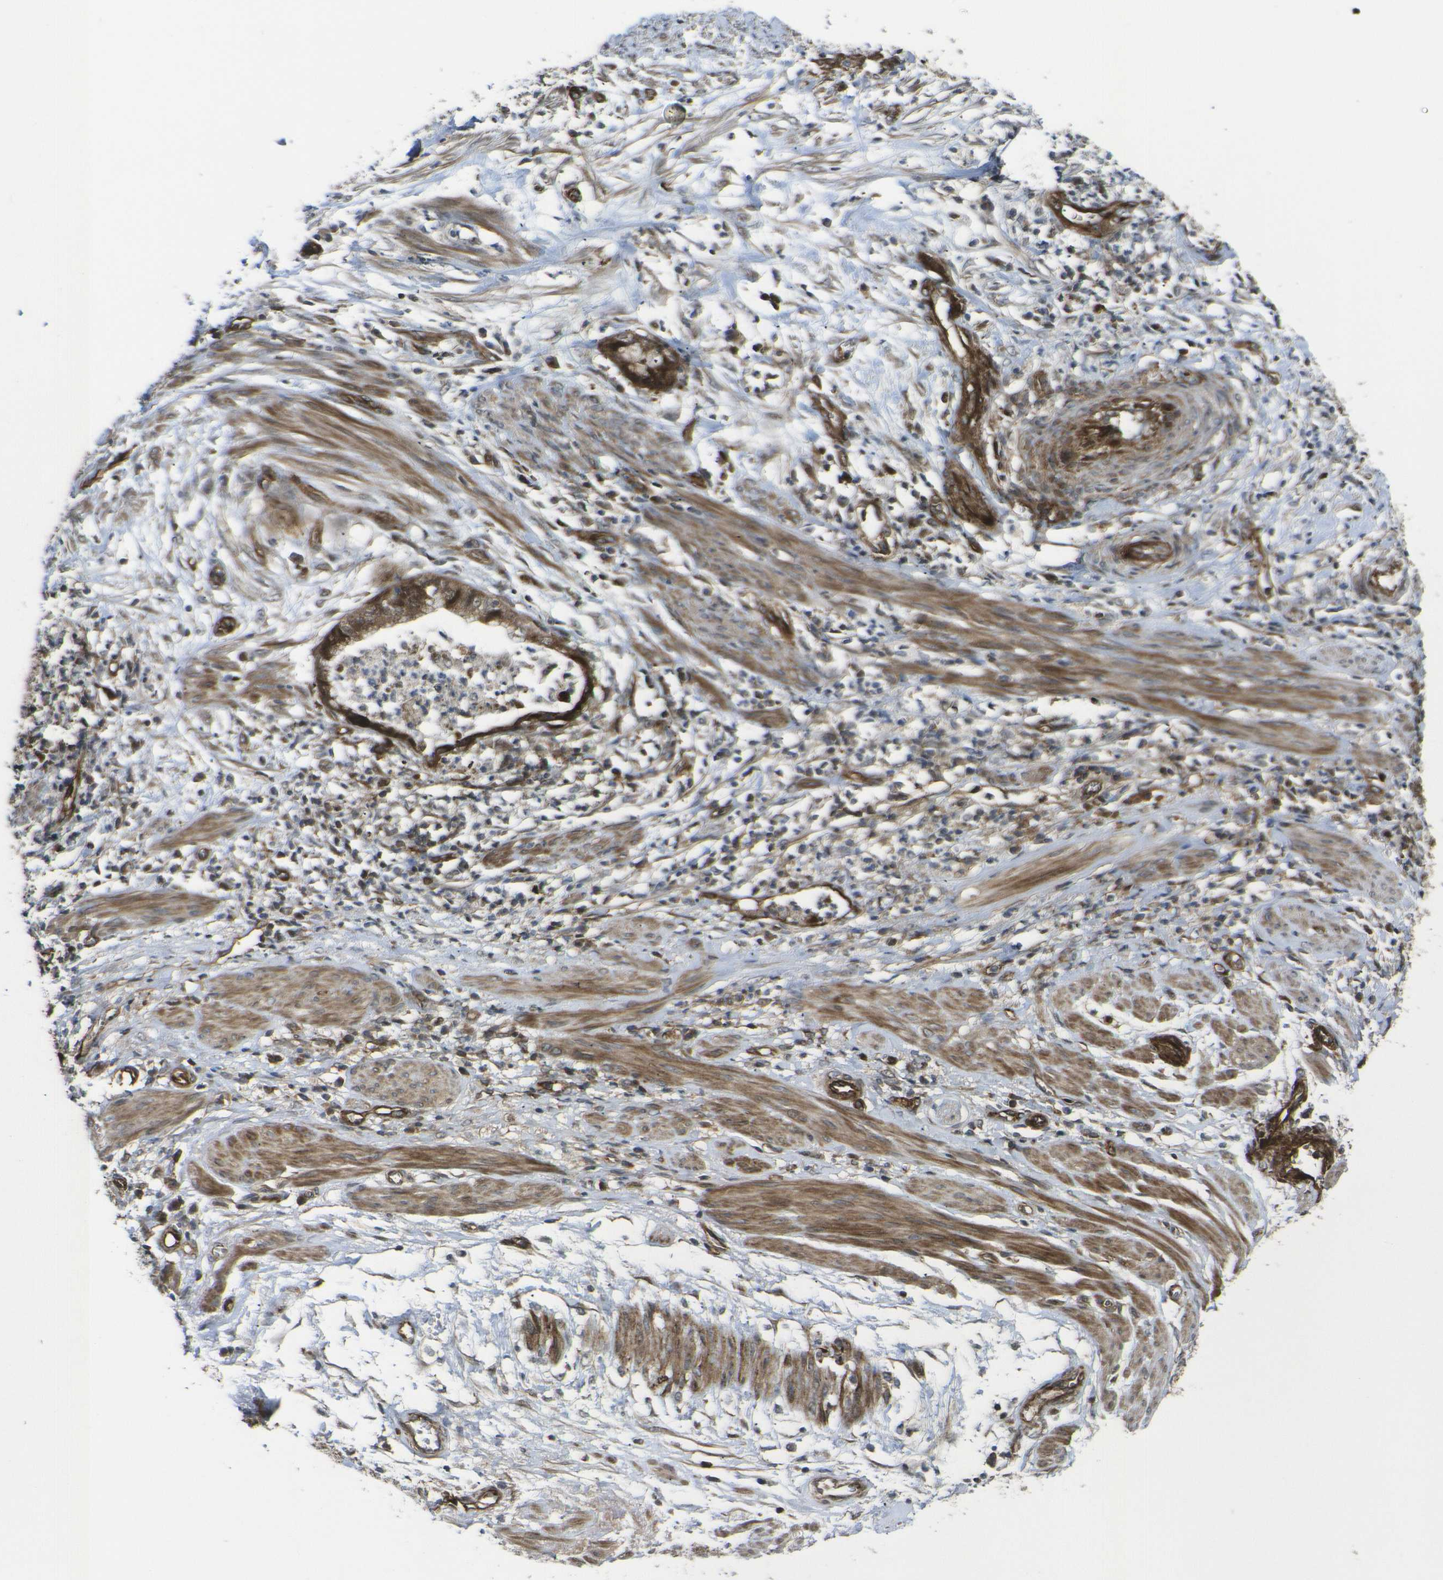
{"staining": {"intensity": "moderate", "quantity": ">75%", "location": "cytoplasmic/membranous"}, "tissue": "endometrial cancer", "cell_type": "Tumor cells", "image_type": "cancer", "snomed": [{"axis": "morphology", "description": "Necrosis, NOS"}, {"axis": "morphology", "description": "Adenocarcinoma, NOS"}, {"axis": "topography", "description": "Endometrium"}], "caption": "Brown immunohistochemical staining in human adenocarcinoma (endometrial) demonstrates moderate cytoplasmic/membranous positivity in approximately >75% of tumor cells.", "gene": "ECE1", "patient": {"sex": "female", "age": 79}}